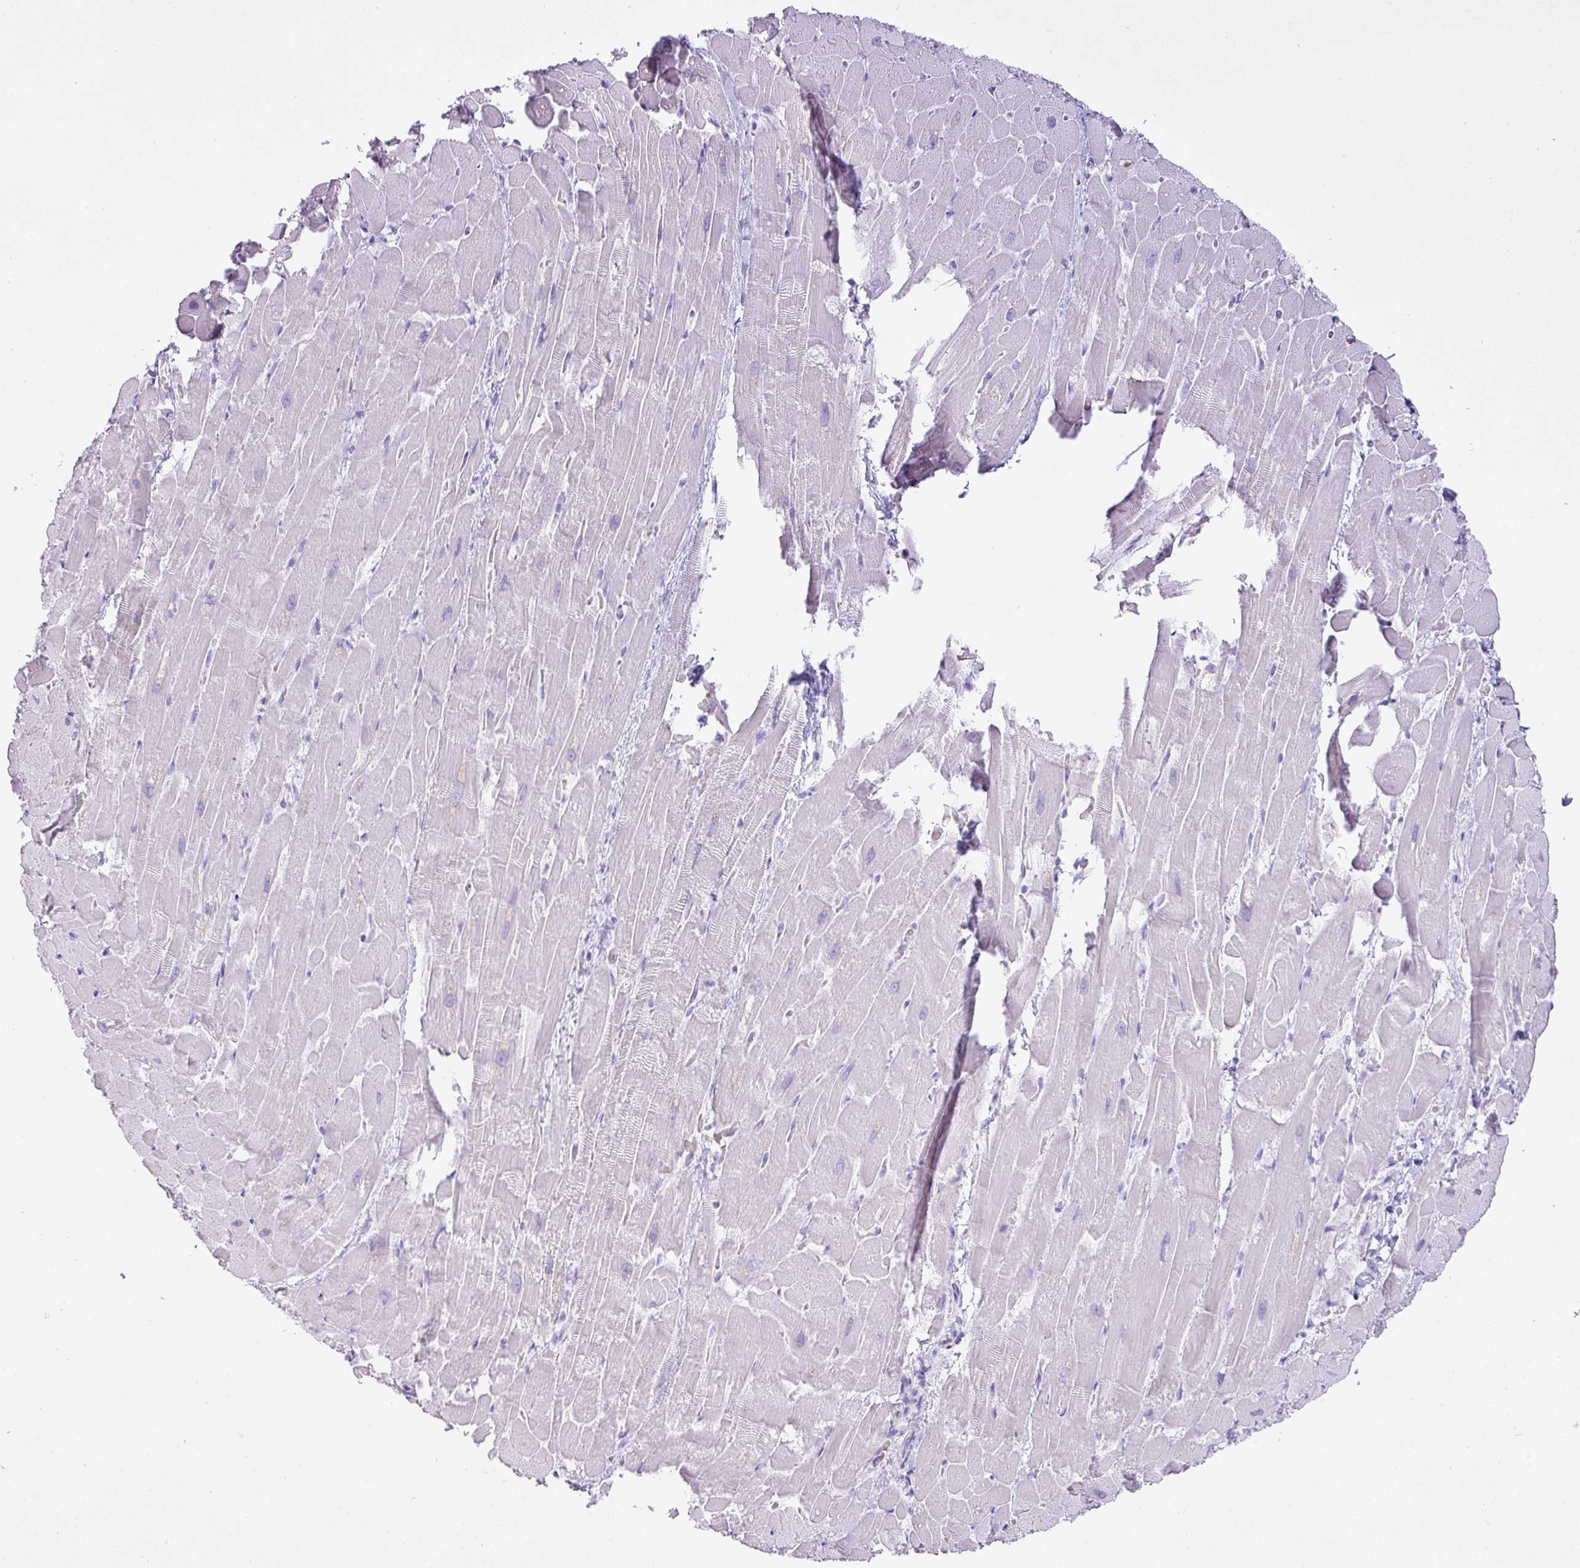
{"staining": {"intensity": "negative", "quantity": "none", "location": "none"}, "tissue": "heart muscle", "cell_type": "Cardiomyocytes", "image_type": "normal", "snomed": [{"axis": "morphology", "description": "Normal tissue, NOS"}, {"axis": "topography", "description": "Heart"}], "caption": "A micrograph of human heart muscle is negative for staining in cardiomyocytes. (DAB immunohistochemistry (IHC) visualized using brightfield microscopy, high magnification).", "gene": "PGA3", "patient": {"sex": "male", "age": 37}}